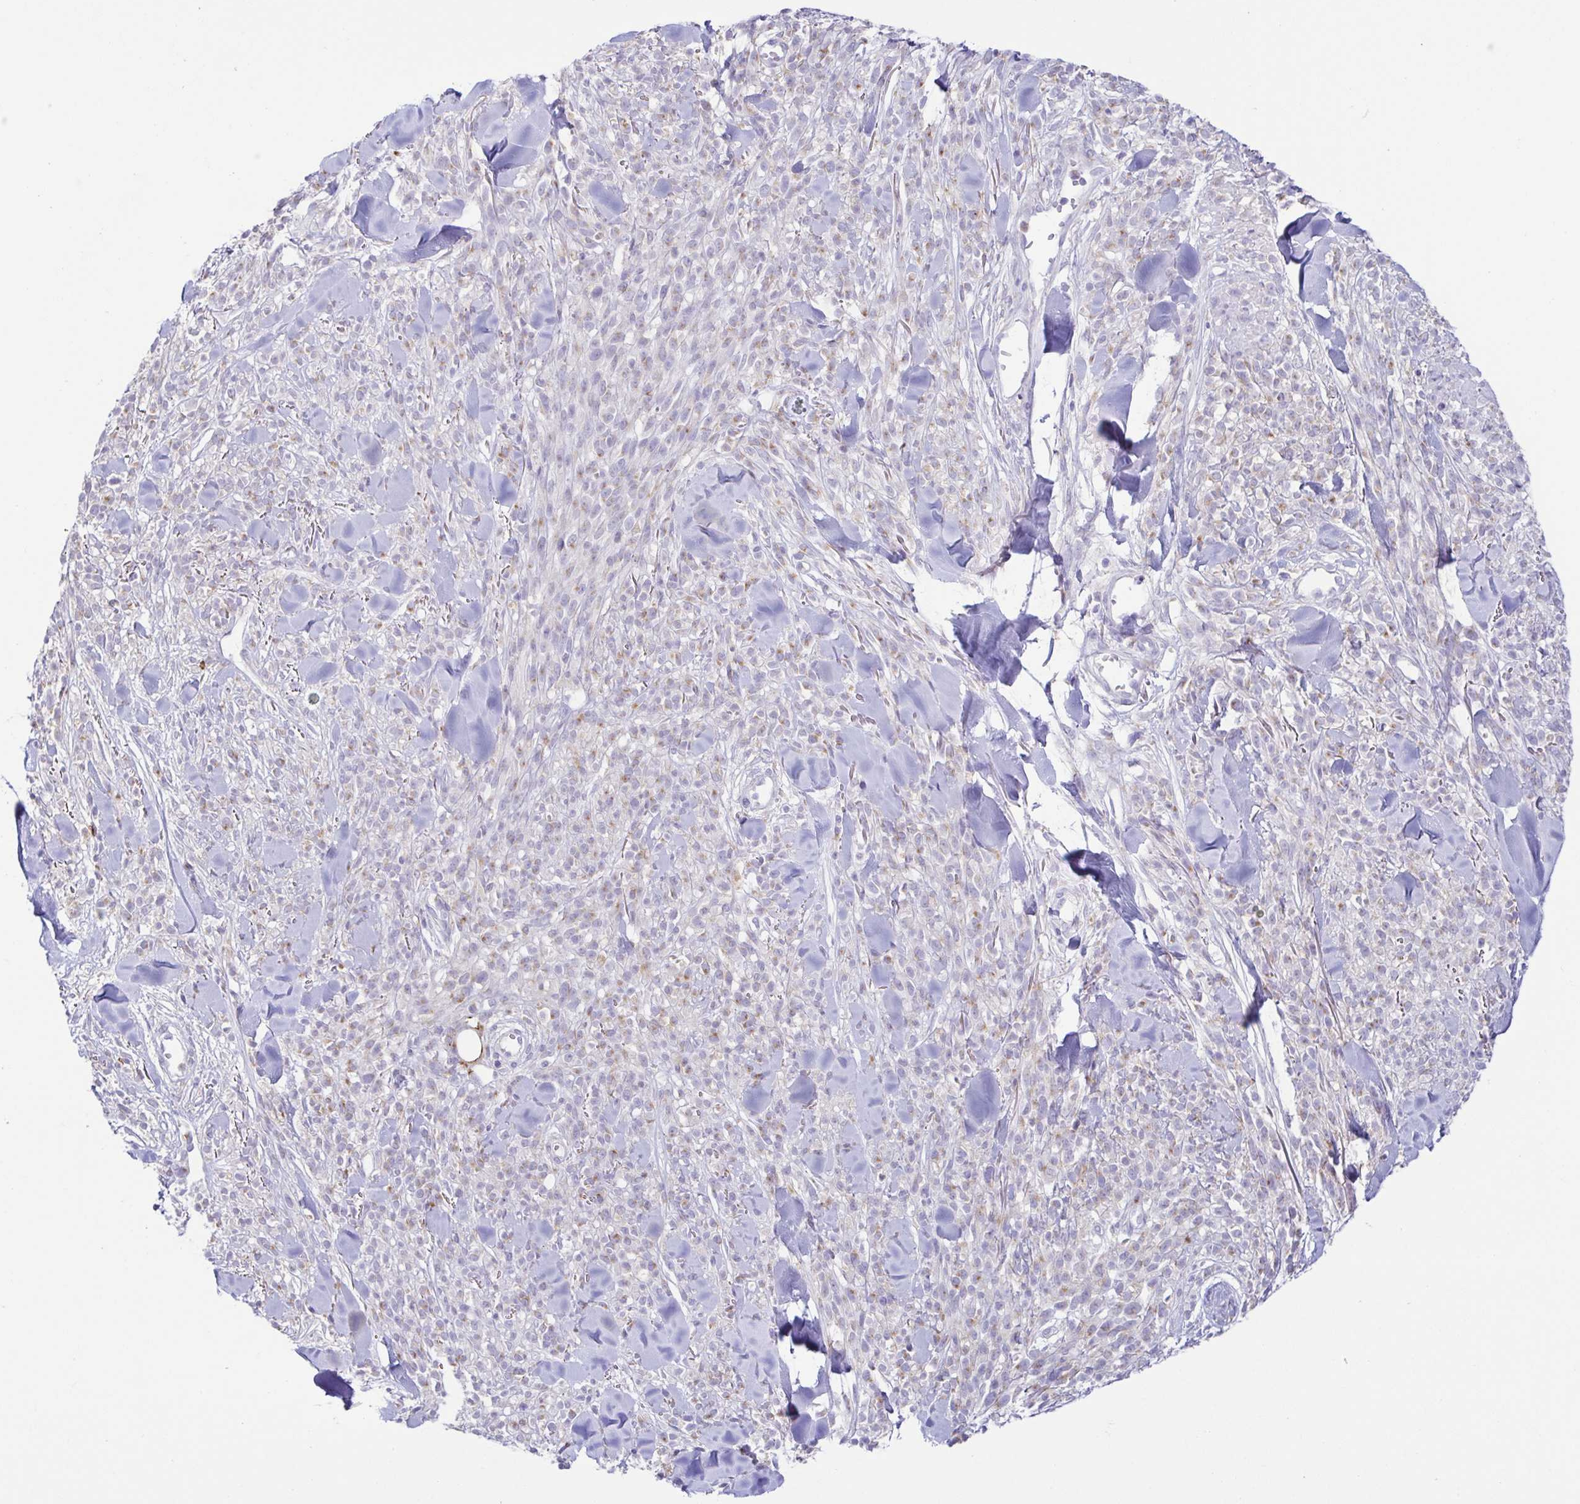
{"staining": {"intensity": "negative", "quantity": "none", "location": "none"}, "tissue": "melanoma", "cell_type": "Tumor cells", "image_type": "cancer", "snomed": [{"axis": "morphology", "description": "Malignant melanoma, NOS"}, {"axis": "topography", "description": "Skin"}, {"axis": "topography", "description": "Skin of trunk"}], "caption": "Tumor cells are negative for brown protein staining in melanoma.", "gene": "ATP6V1G2", "patient": {"sex": "male", "age": 74}}